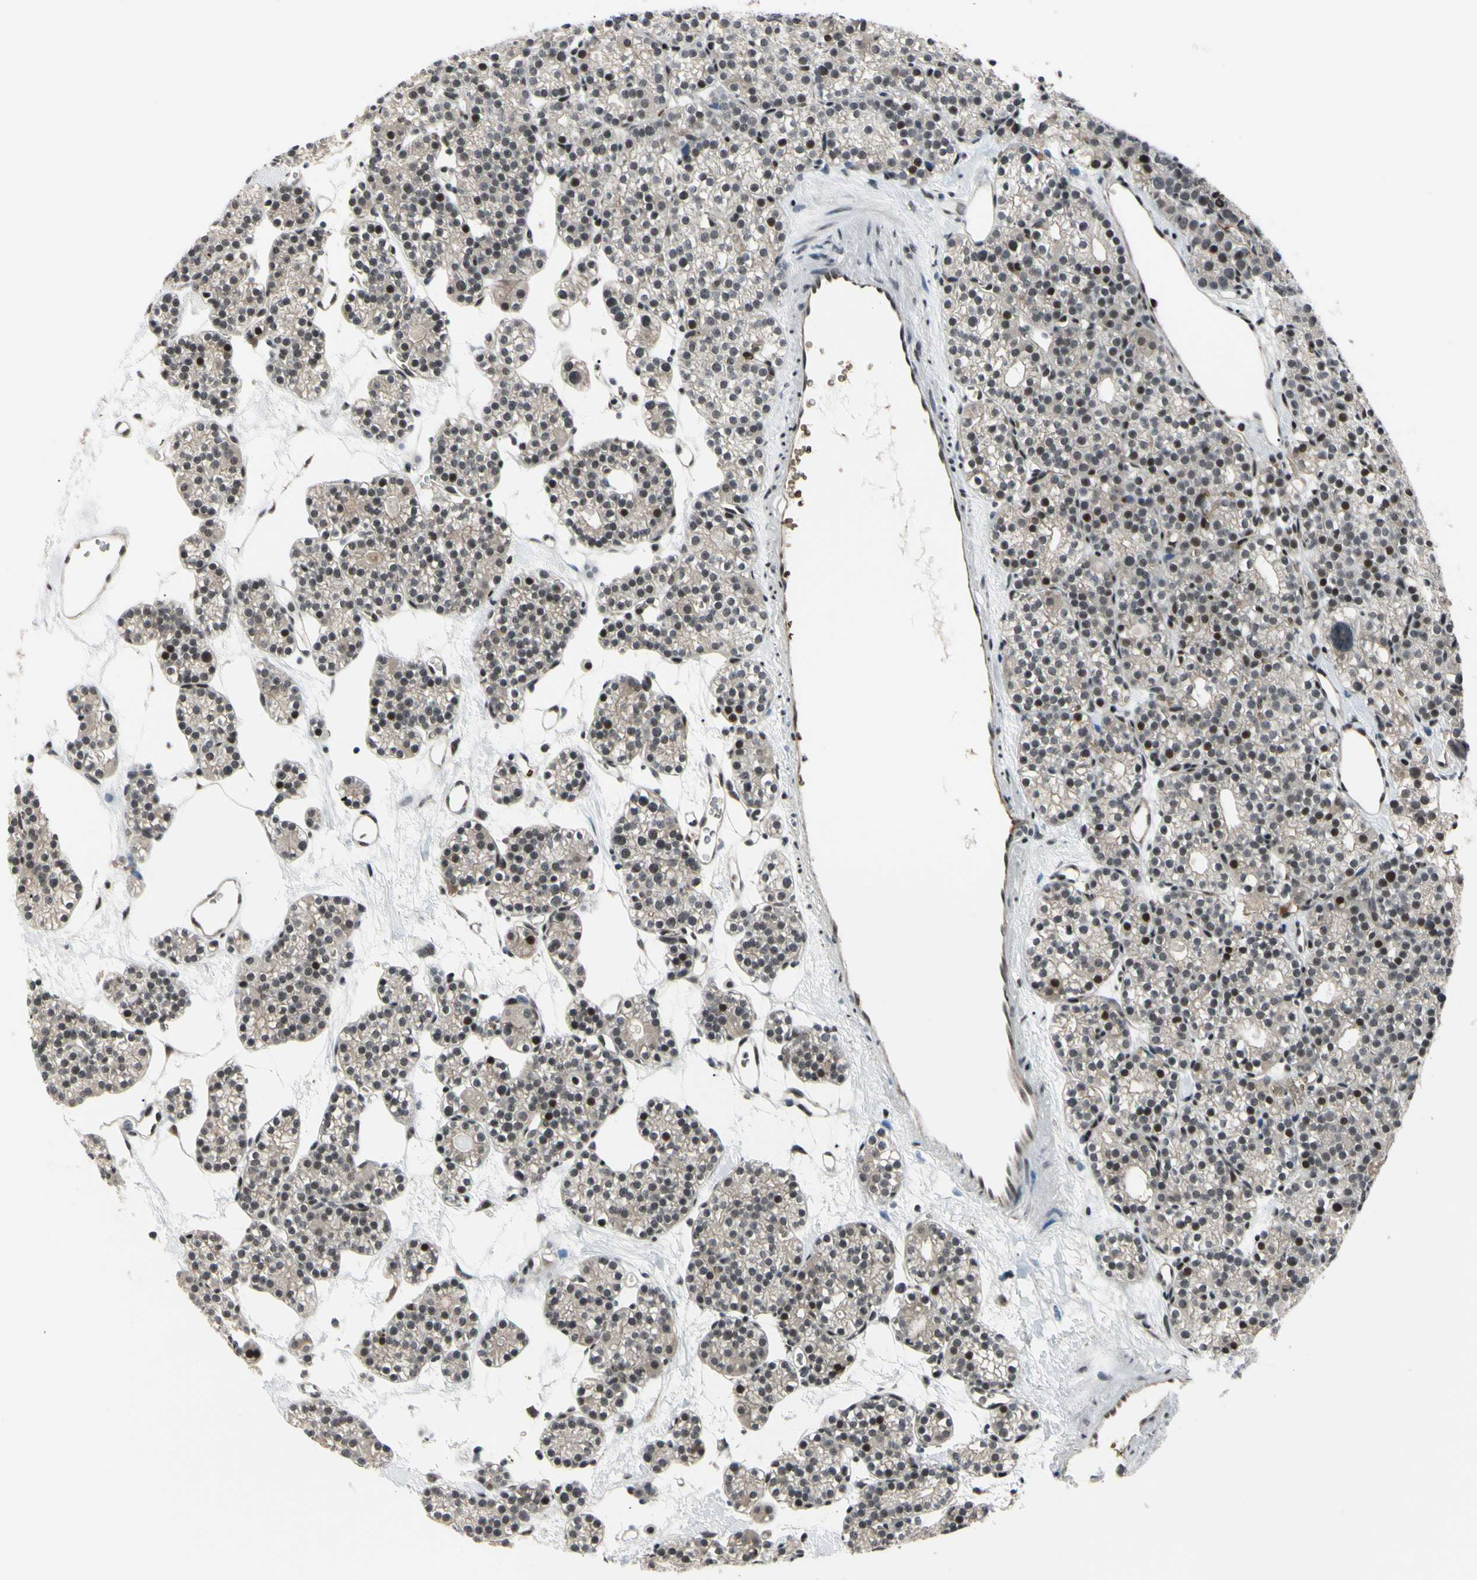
{"staining": {"intensity": "strong", "quantity": "25%-75%", "location": "nuclear"}, "tissue": "parathyroid gland", "cell_type": "Glandular cells", "image_type": "normal", "snomed": [{"axis": "morphology", "description": "Normal tissue, NOS"}, {"axis": "topography", "description": "Parathyroid gland"}], "caption": "Protein staining by IHC shows strong nuclear positivity in approximately 25%-75% of glandular cells in normal parathyroid gland. (DAB (3,3'-diaminobenzidine) = brown stain, brightfield microscopy at high magnification).", "gene": "THAP12", "patient": {"sex": "female", "age": 64}}